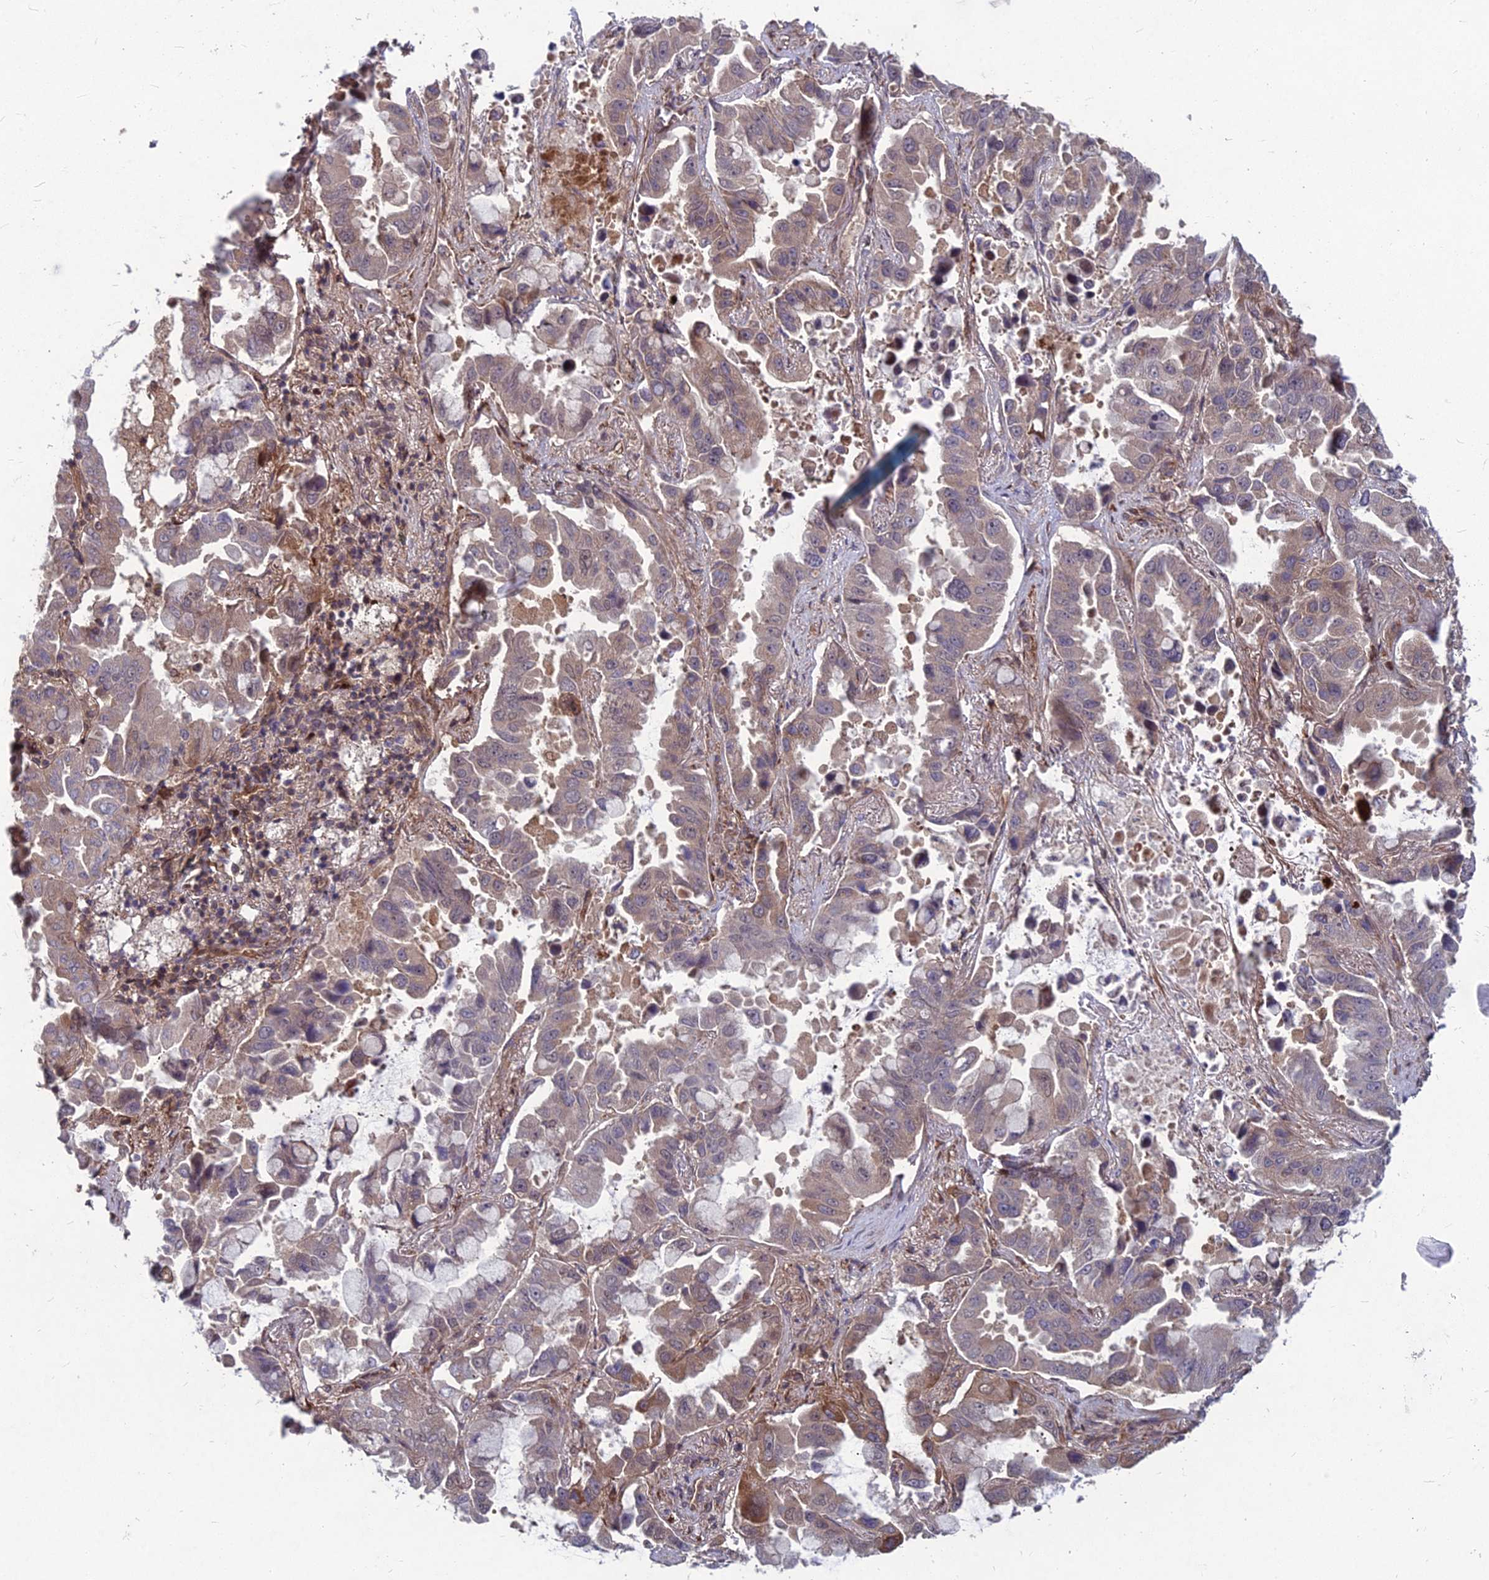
{"staining": {"intensity": "moderate", "quantity": "<25%", "location": "cytoplasmic/membranous"}, "tissue": "lung cancer", "cell_type": "Tumor cells", "image_type": "cancer", "snomed": [{"axis": "morphology", "description": "Adenocarcinoma, NOS"}, {"axis": "topography", "description": "Lung"}], "caption": "Immunohistochemistry (IHC) micrograph of lung cancer stained for a protein (brown), which exhibits low levels of moderate cytoplasmic/membranous expression in approximately <25% of tumor cells.", "gene": "MFSD8", "patient": {"sex": "male", "age": 64}}